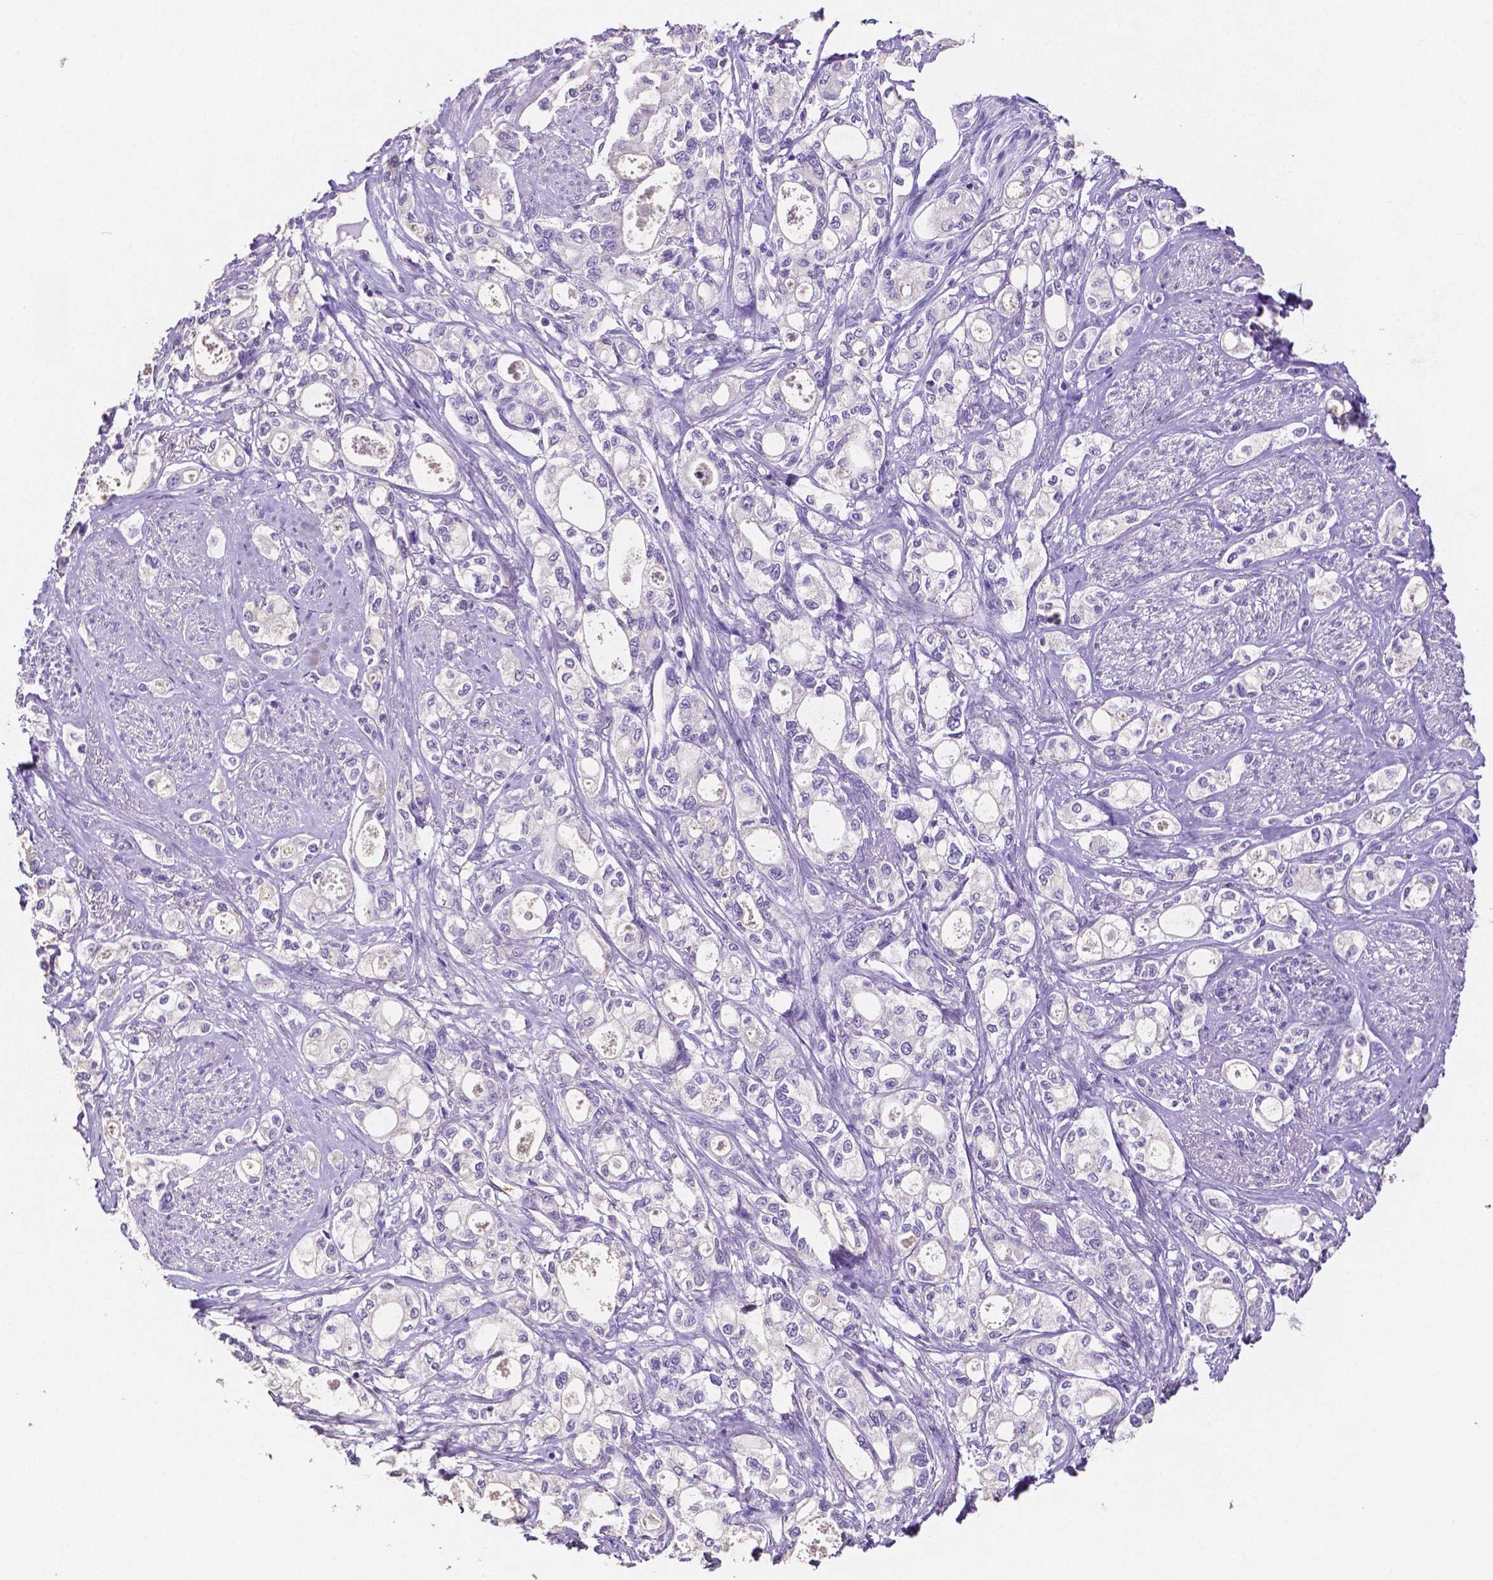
{"staining": {"intensity": "negative", "quantity": "none", "location": "none"}, "tissue": "stomach cancer", "cell_type": "Tumor cells", "image_type": "cancer", "snomed": [{"axis": "morphology", "description": "Adenocarcinoma, NOS"}, {"axis": "topography", "description": "Stomach"}], "caption": "A histopathology image of human stomach cancer is negative for staining in tumor cells.", "gene": "MMP9", "patient": {"sex": "male", "age": 63}}